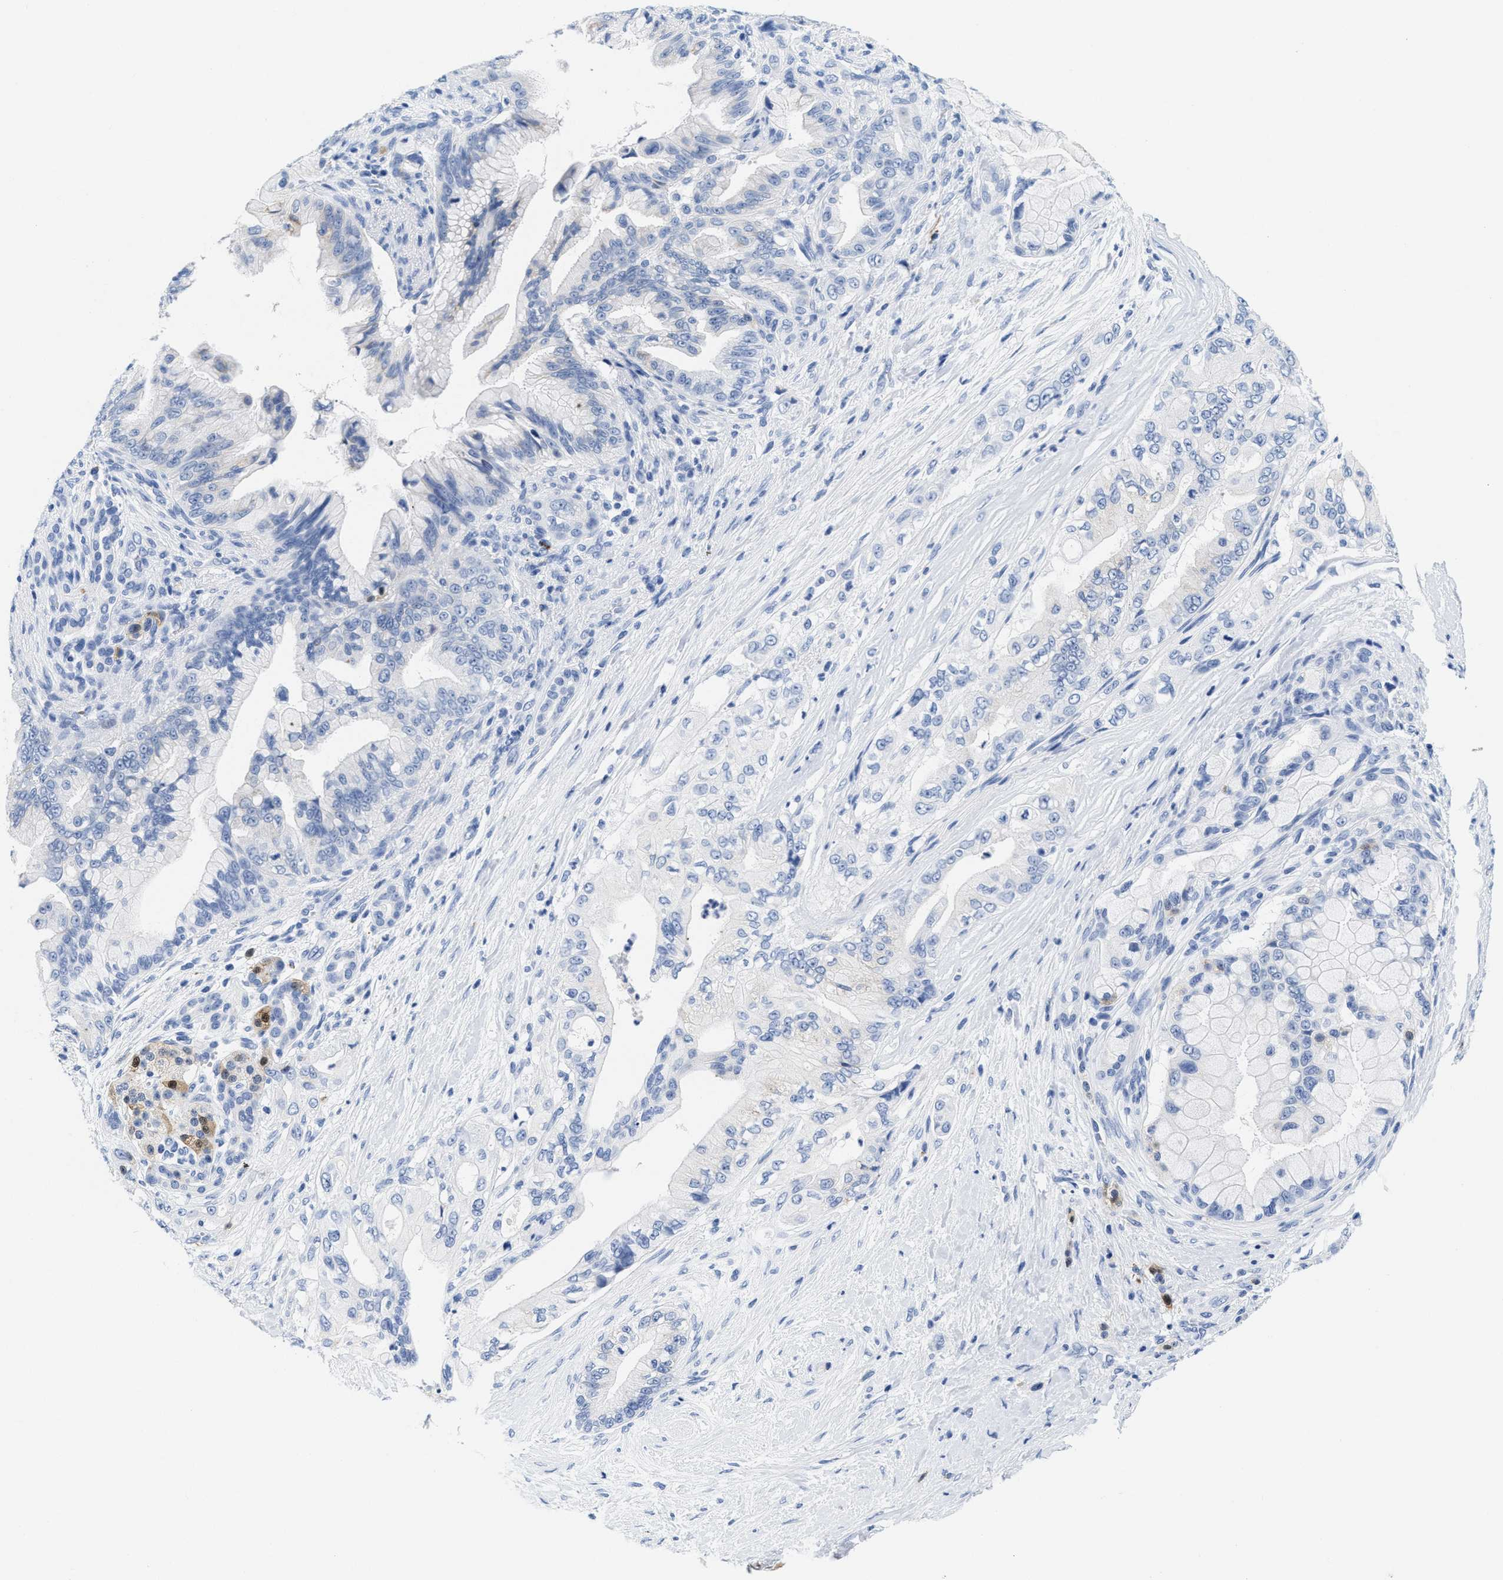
{"staining": {"intensity": "negative", "quantity": "none", "location": "none"}, "tissue": "pancreatic cancer", "cell_type": "Tumor cells", "image_type": "cancer", "snomed": [{"axis": "morphology", "description": "Adenocarcinoma, NOS"}, {"axis": "topography", "description": "Pancreas"}], "caption": "This is an immunohistochemistry image of human adenocarcinoma (pancreatic). There is no positivity in tumor cells.", "gene": "TTC3", "patient": {"sex": "male", "age": 59}}